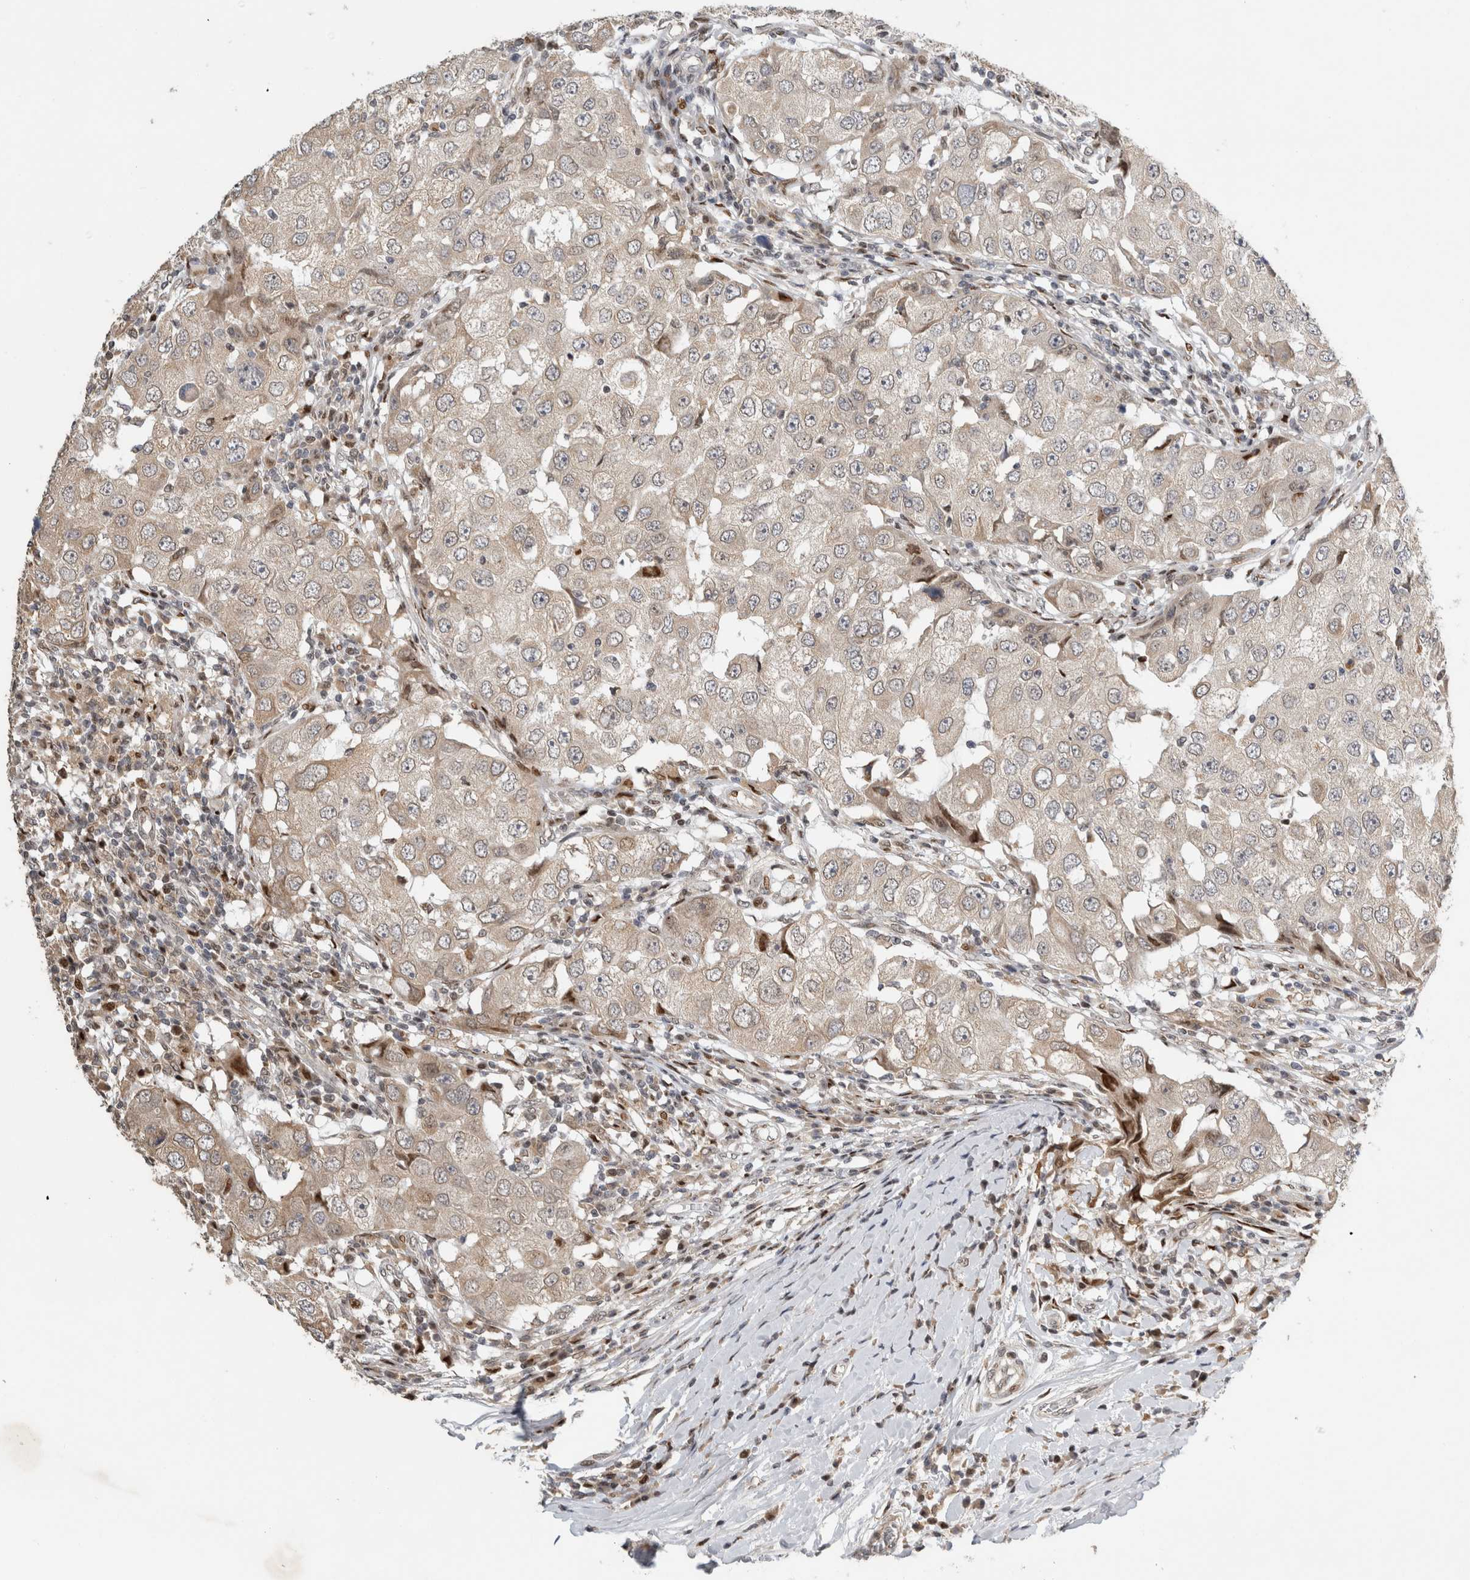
{"staining": {"intensity": "weak", "quantity": "25%-75%", "location": "cytoplasmic/membranous"}, "tissue": "breast cancer", "cell_type": "Tumor cells", "image_type": "cancer", "snomed": [{"axis": "morphology", "description": "Duct carcinoma"}, {"axis": "topography", "description": "Breast"}], "caption": "Human breast infiltrating ductal carcinoma stained for a protein (brown) exhibits weak cytoplasmic/membranous positive staining in approximately 25%-75% of tumor cells.", "gene": "C8orf58", "patient": {"sex": "female", "age": 27}}